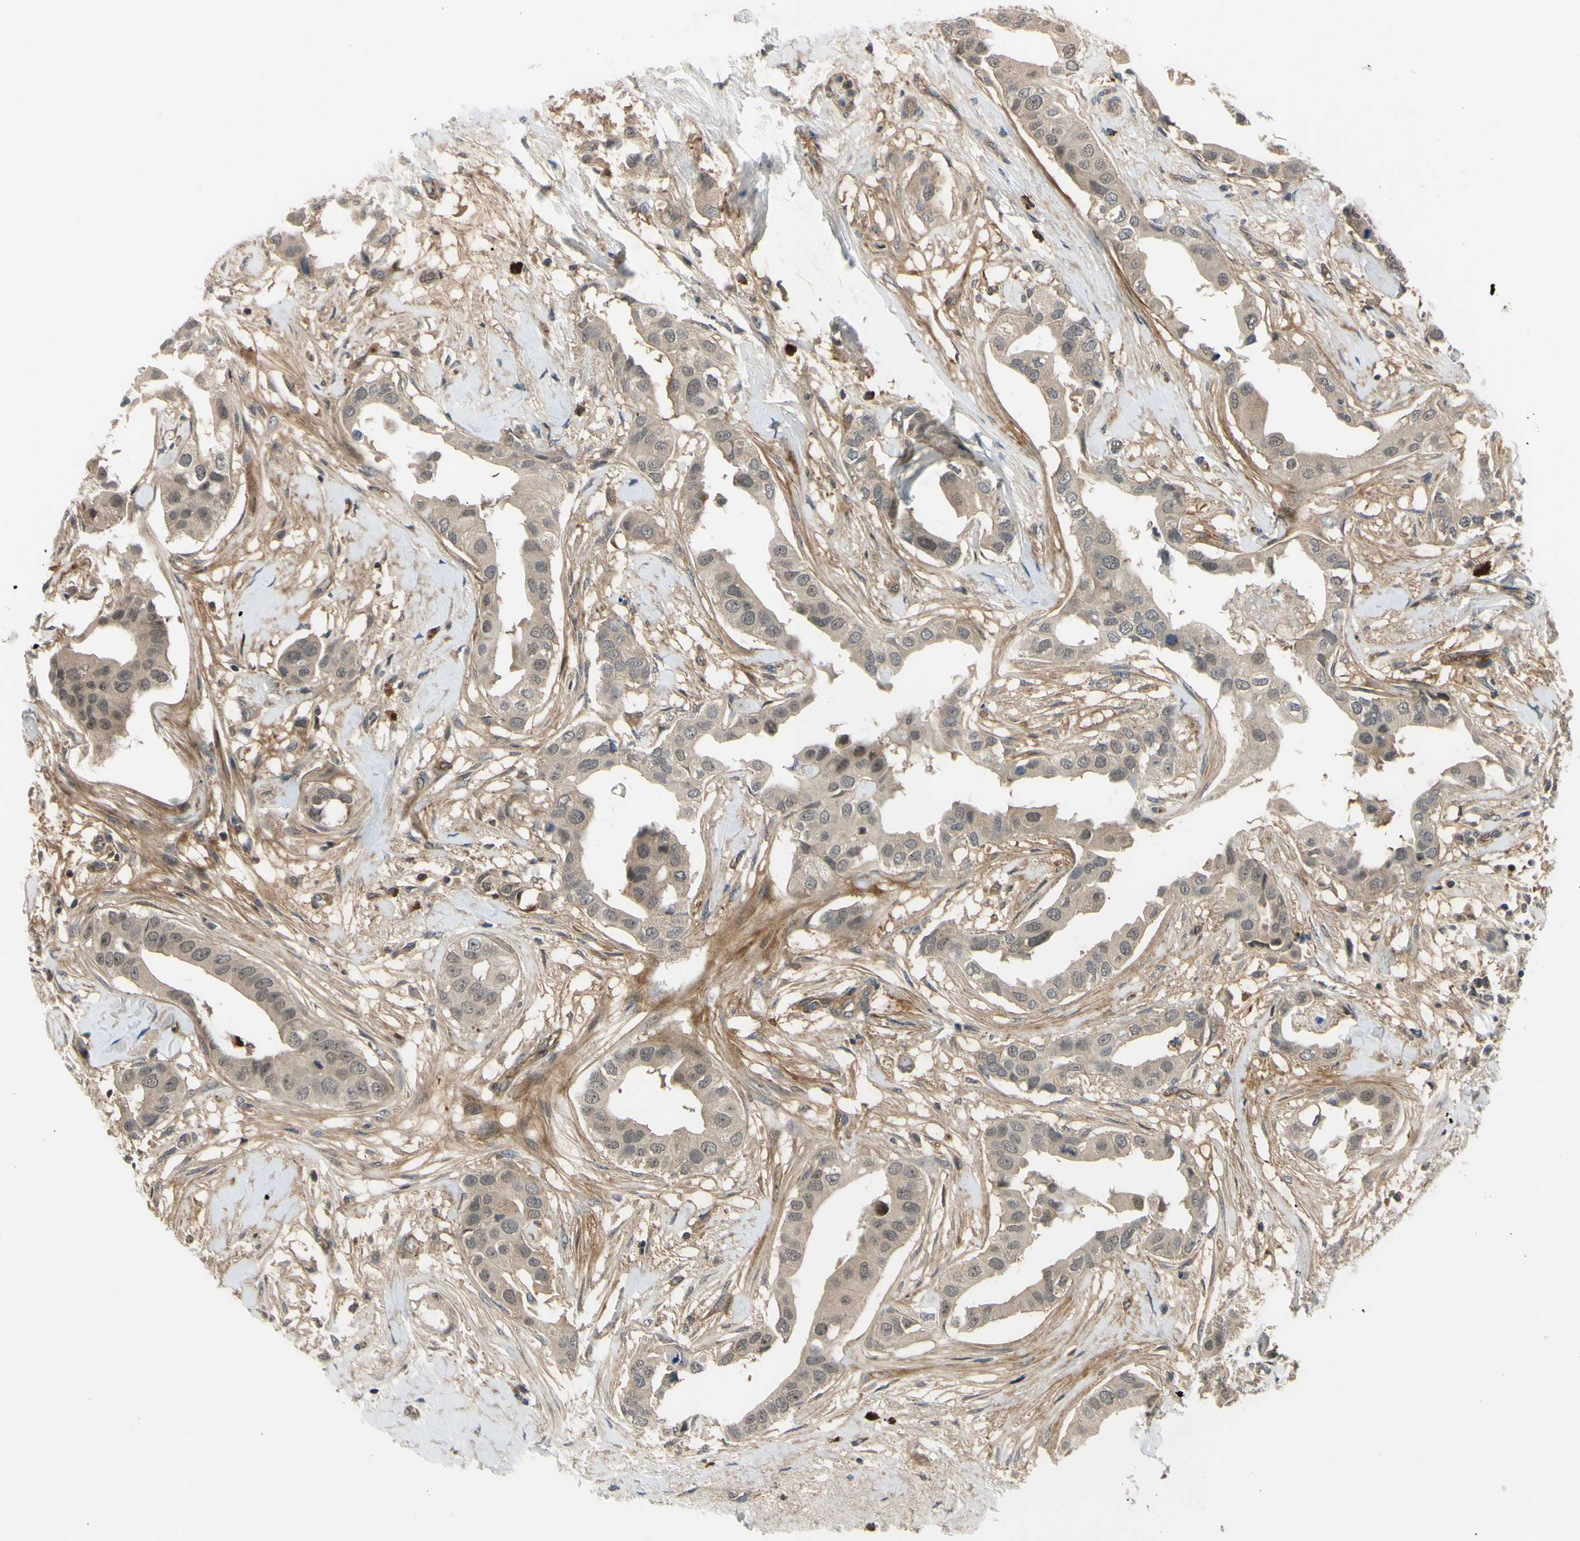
{"staining": {"intensity": "moderate", "quantity": ">75%", "location": "cytoplasmic/membranous"}, "tissue": "breast cancer", "cell_type": "Tumor cells", "image_type": "cancer", "snomed": [{"axis": "morphology", "description": "Duct carcinoma"}, {"axis": "topography", "description": "Breast"}], "caption": "Immunohistochemistry photomicrograph of breast cancer stained for a protein (brown), which reveals medium levels of moderate cytoplasmic/membranous staining in about >75% of tumor cells.", "gene": "COMMD9", "patient": {"sex": "female", "age": 40}}